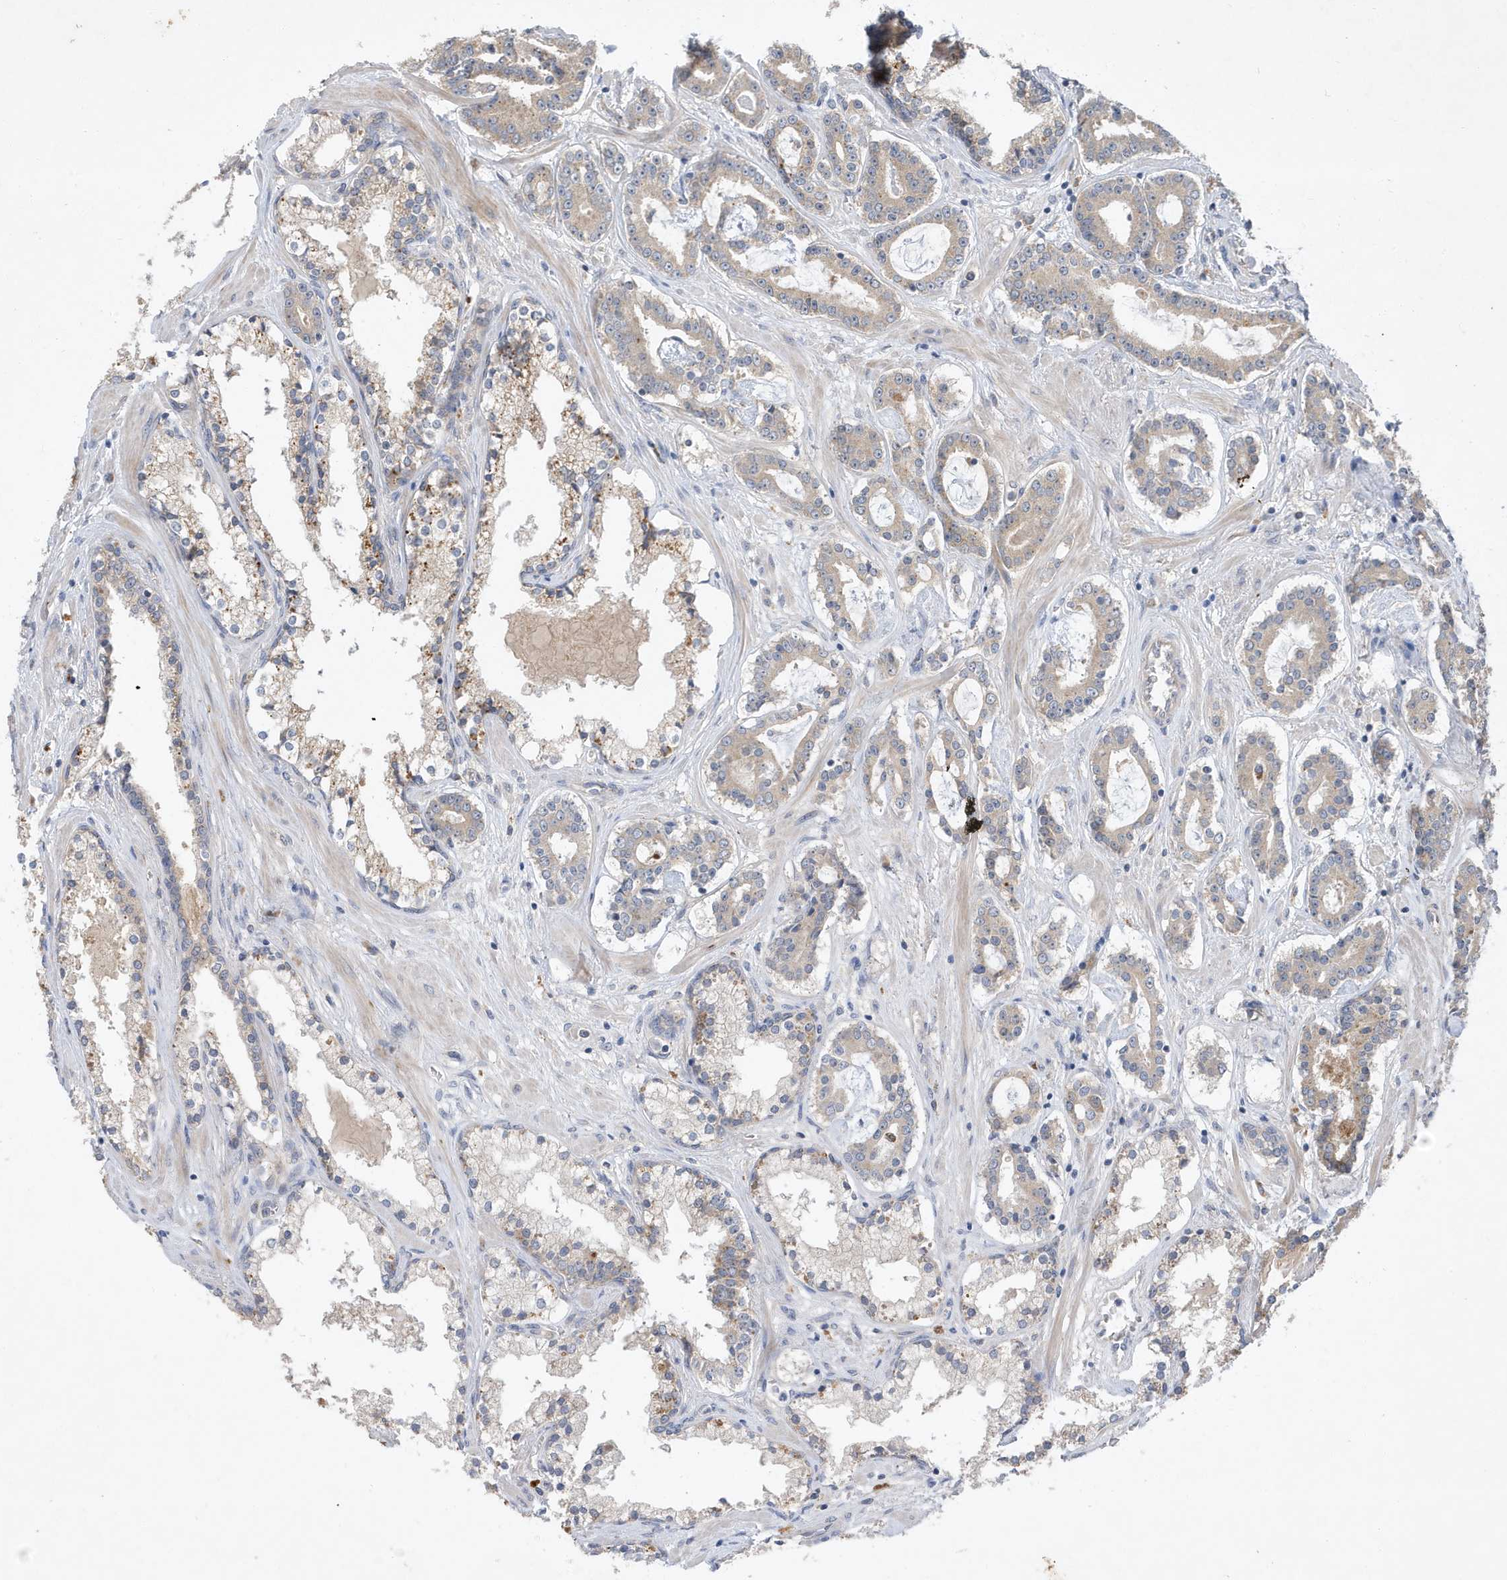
{"staining": {"intensity": "negative", "quantity": "none", "location": "none"}, "tissue": "prostate cancer", "cell_type": "Tumor cells", "image_type": "cancer", "snomed": [{"axis": "morphology", "description": "Adenocarcinoma, High grade"}, {"axis": "topography", "description": "Prostate"}], "caption": "This is a image of IHC staining of prostate adenocarcinoma (high-grade), which shows no positivity in tumor cells.", "gene": "LAPTM4A", "patient": {"sex": "male", "age": 58}}